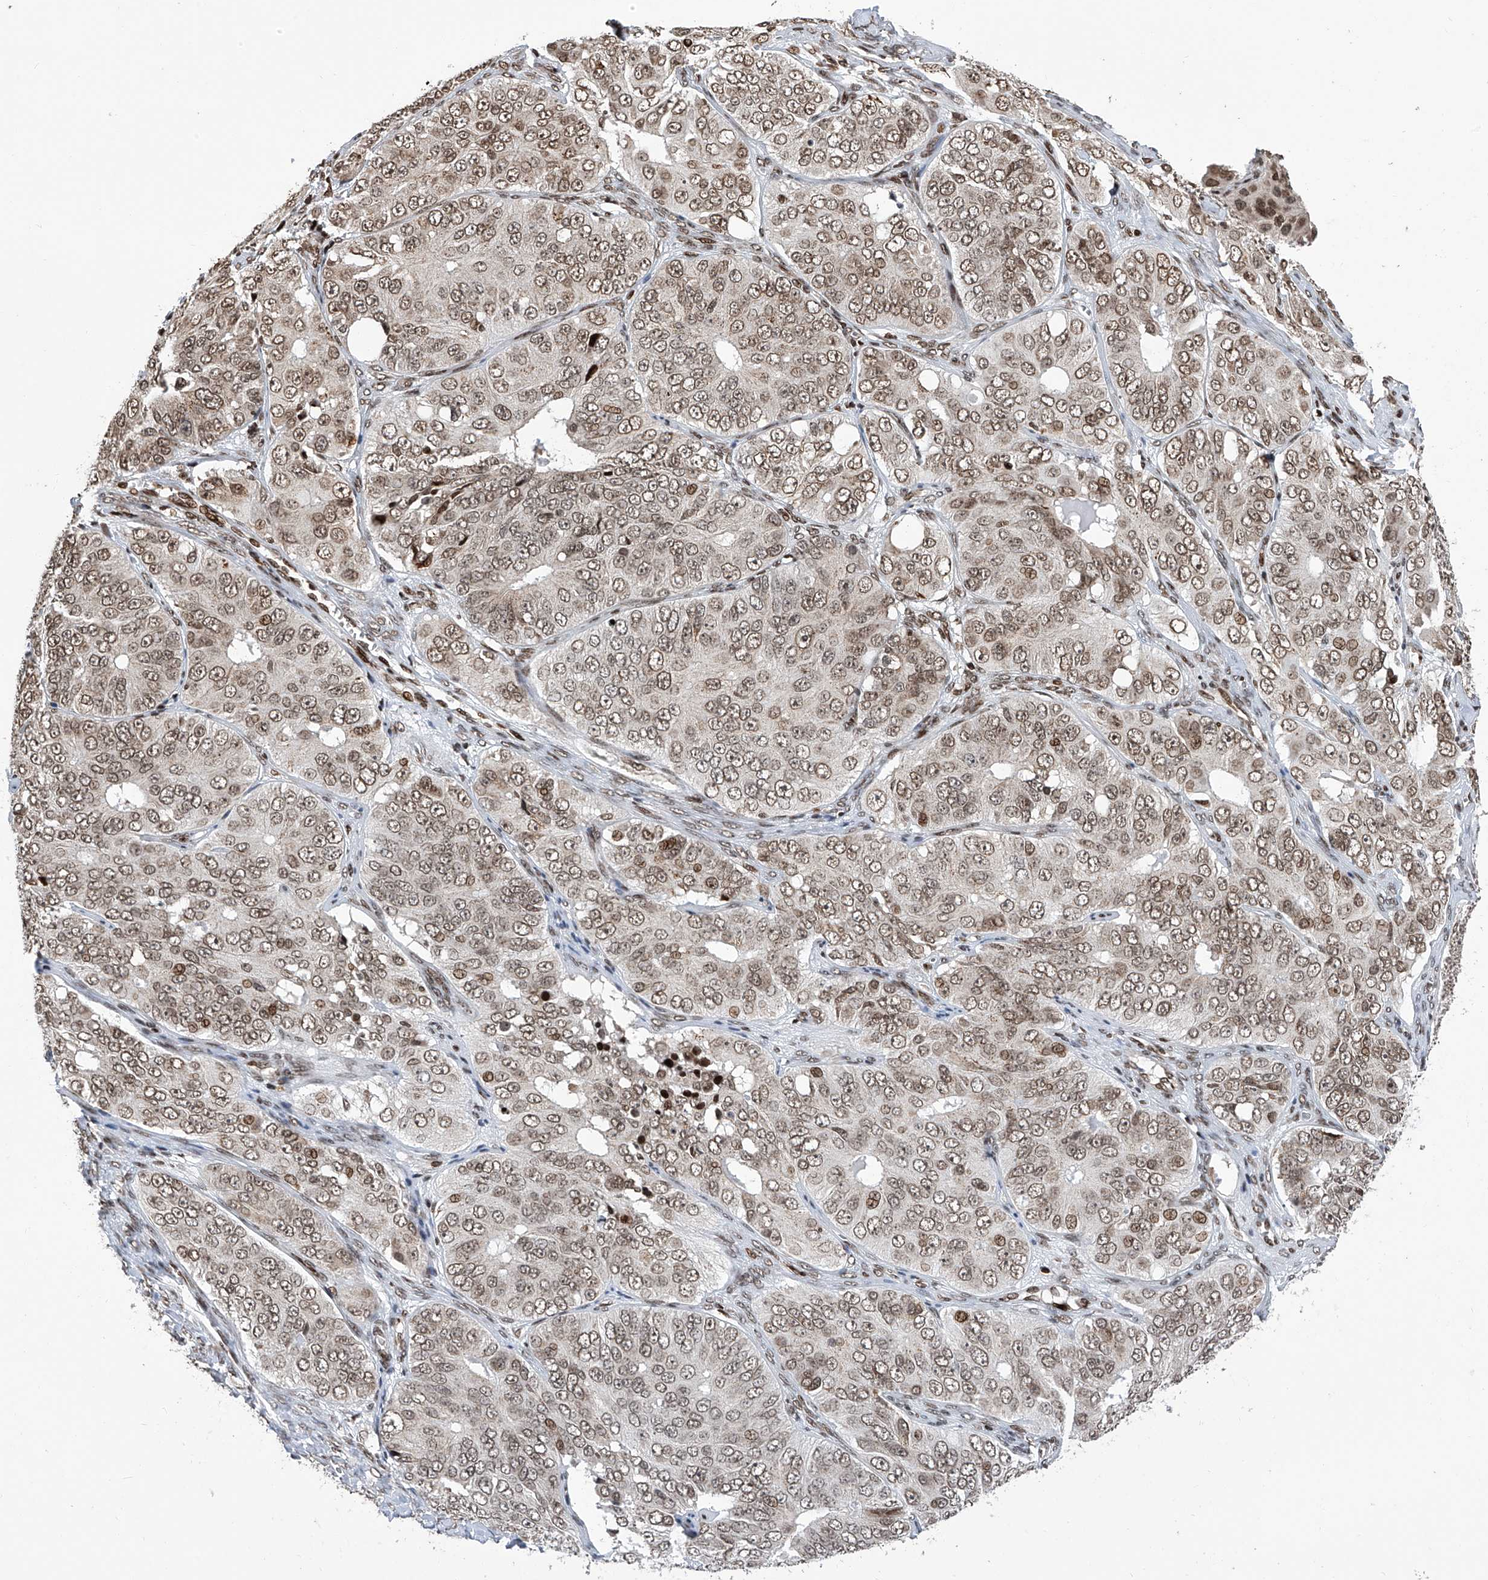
{"staining": {"intensity": "moderate", "quantity": ">75%", "location": "nuclear"}, "tissue": "ovarian cancer", "cell_type": "Tumor cells", "image_type": "cancer", "snomed": [{"axis": "morphology", "description": "Carcinoma, endometroid"}, {"axis": "topography", "description": "Ovary"}], "caption": "An immunohistochemistry (IHC) photomicrograph of neoplastic tissue is shown. Protein staining in brown highlights moderate nuclear positivity in endometroid carcinoma (ovarian) within tumor cells. The staining is performed using DAB (3,3'-diaminobenzidine) brown chromogen to label protein expression. The nuclei are counter-stained blue using hematoxylin.", "gene": "PAK1IP1", "patient": {"sex": "female", "age": 51}}